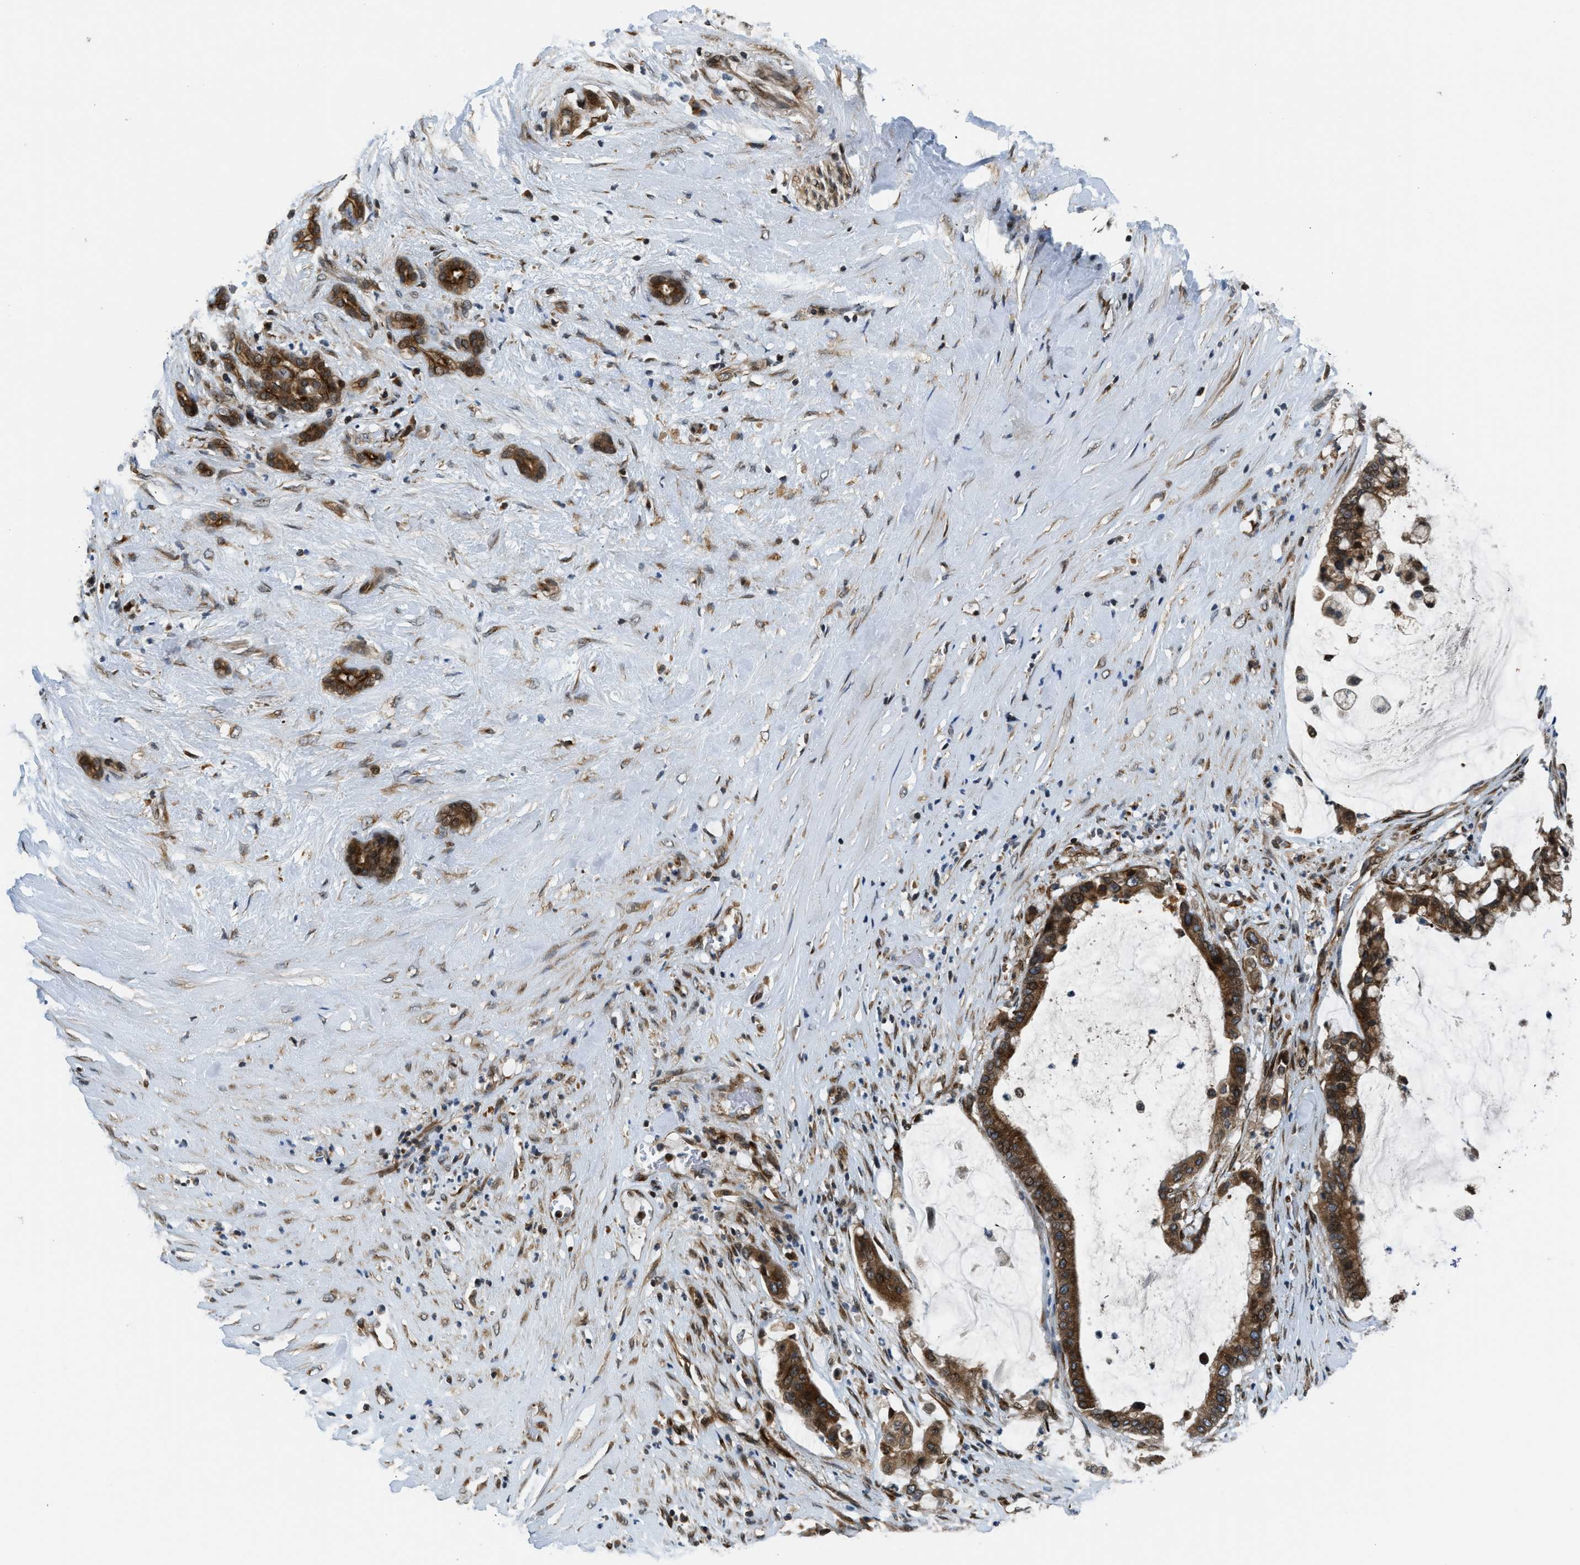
{"staining": {"intensity": "moderate", "quantity": ">75%", "location": "cytoplasmic/membranous"}, "tissue": "pancreatic cancer", "cell_type": "Tumor cells", "image_type": "cancer", "snomed": [{"axis": "morphology", "description": "Adenocarcinoma, NOS"}, {"axis": "topography", "description": "Pancreas"}], "caption": "Moderate cytoplasmic/membranous expression for a protein is appreciated in about >75% of tumor cells of adenocarcinoma (pancreatic) using immunohistochemistry (IHC).", "gene": "RETREG3", "patient": {"sex": "male", "age": 41}}